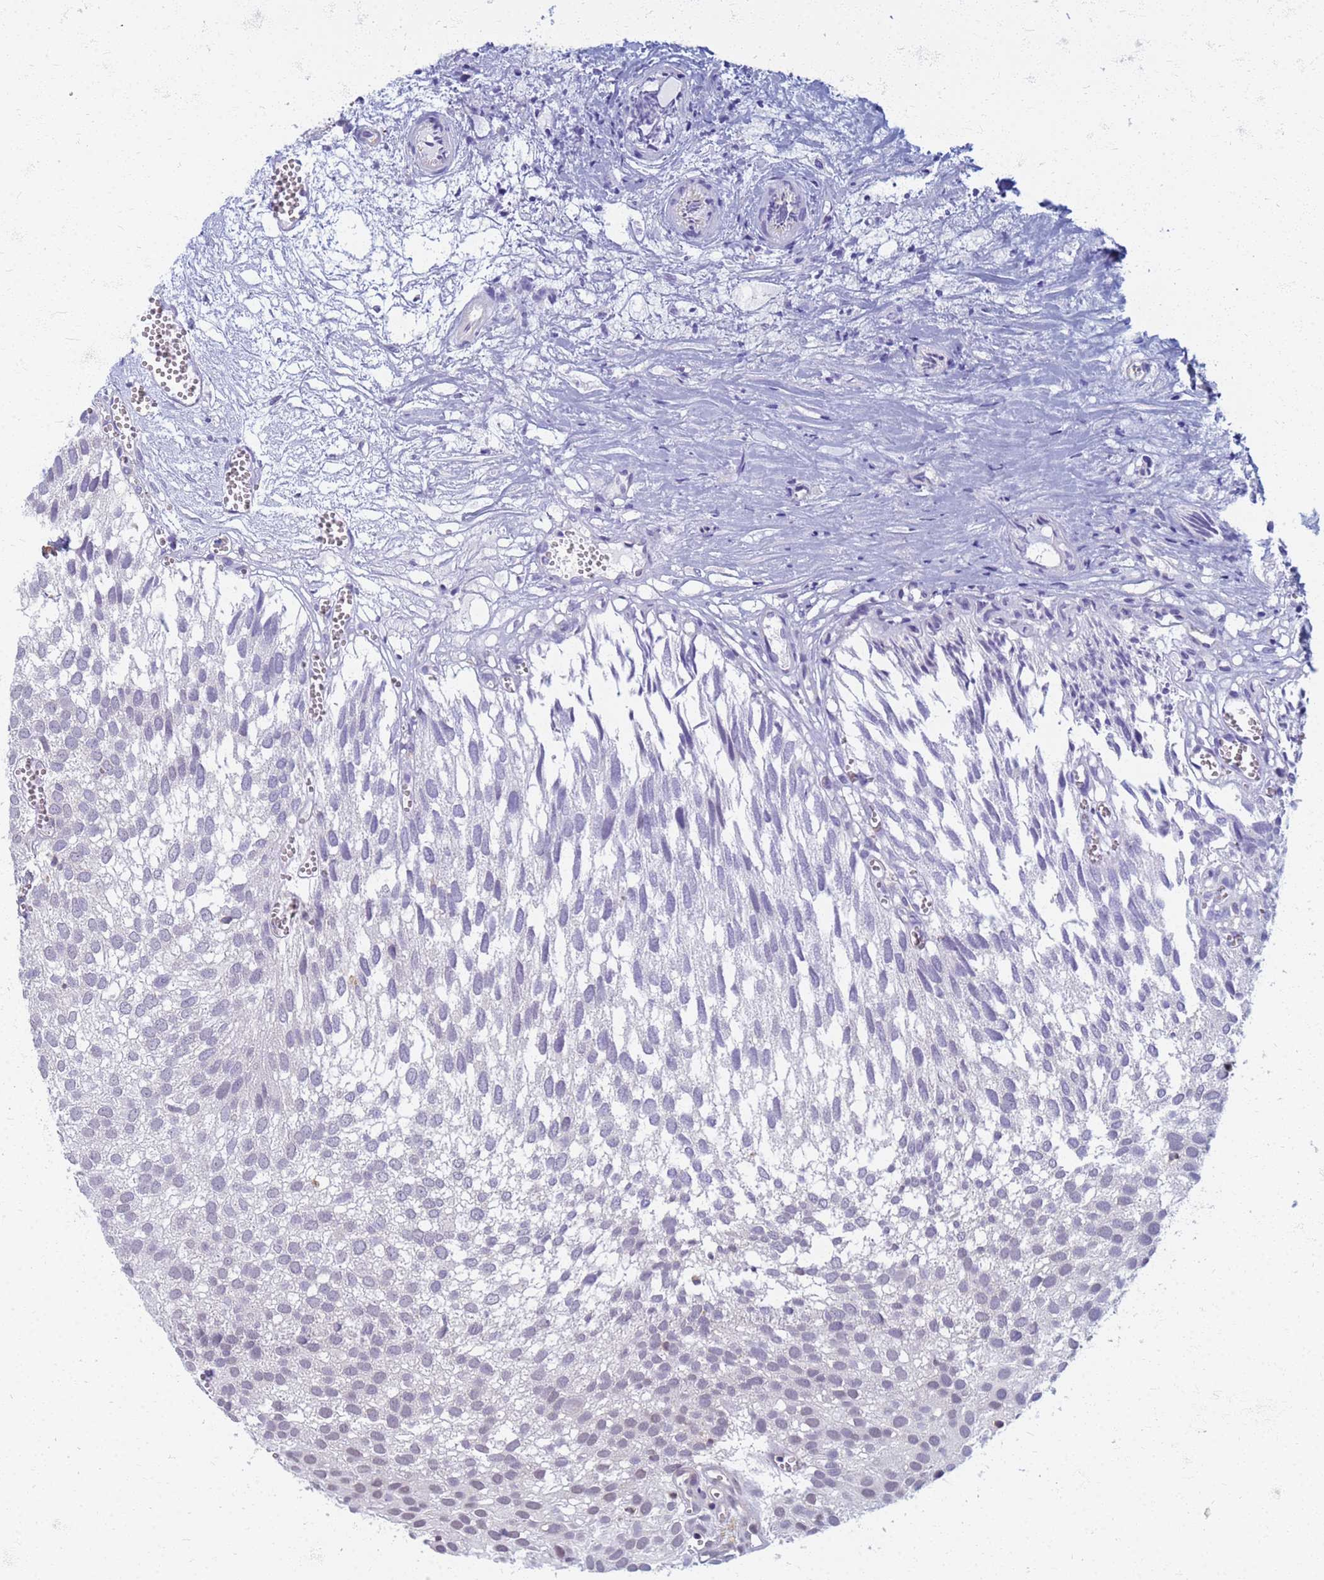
{"staining": {"intensity": "negative", "quantity": "none", "location": "none"}, "tissue": "urothelial cancer", "cell_type": "Tumor cells", "image_type": "cancer", "snomed": [{"axis": "morphology", "description": "Urothelial carcinoma, Low grade"}, {"axis": "topography", "description": "Urinary bladder"}], "caption": "IHC image of human low-grade urothelial carcinoma stained for a protein (brown), which exhibits no expression in tumor cells.", "gene": "ATP6V1E1", "patient": {"sex": "male", "age": 88}}